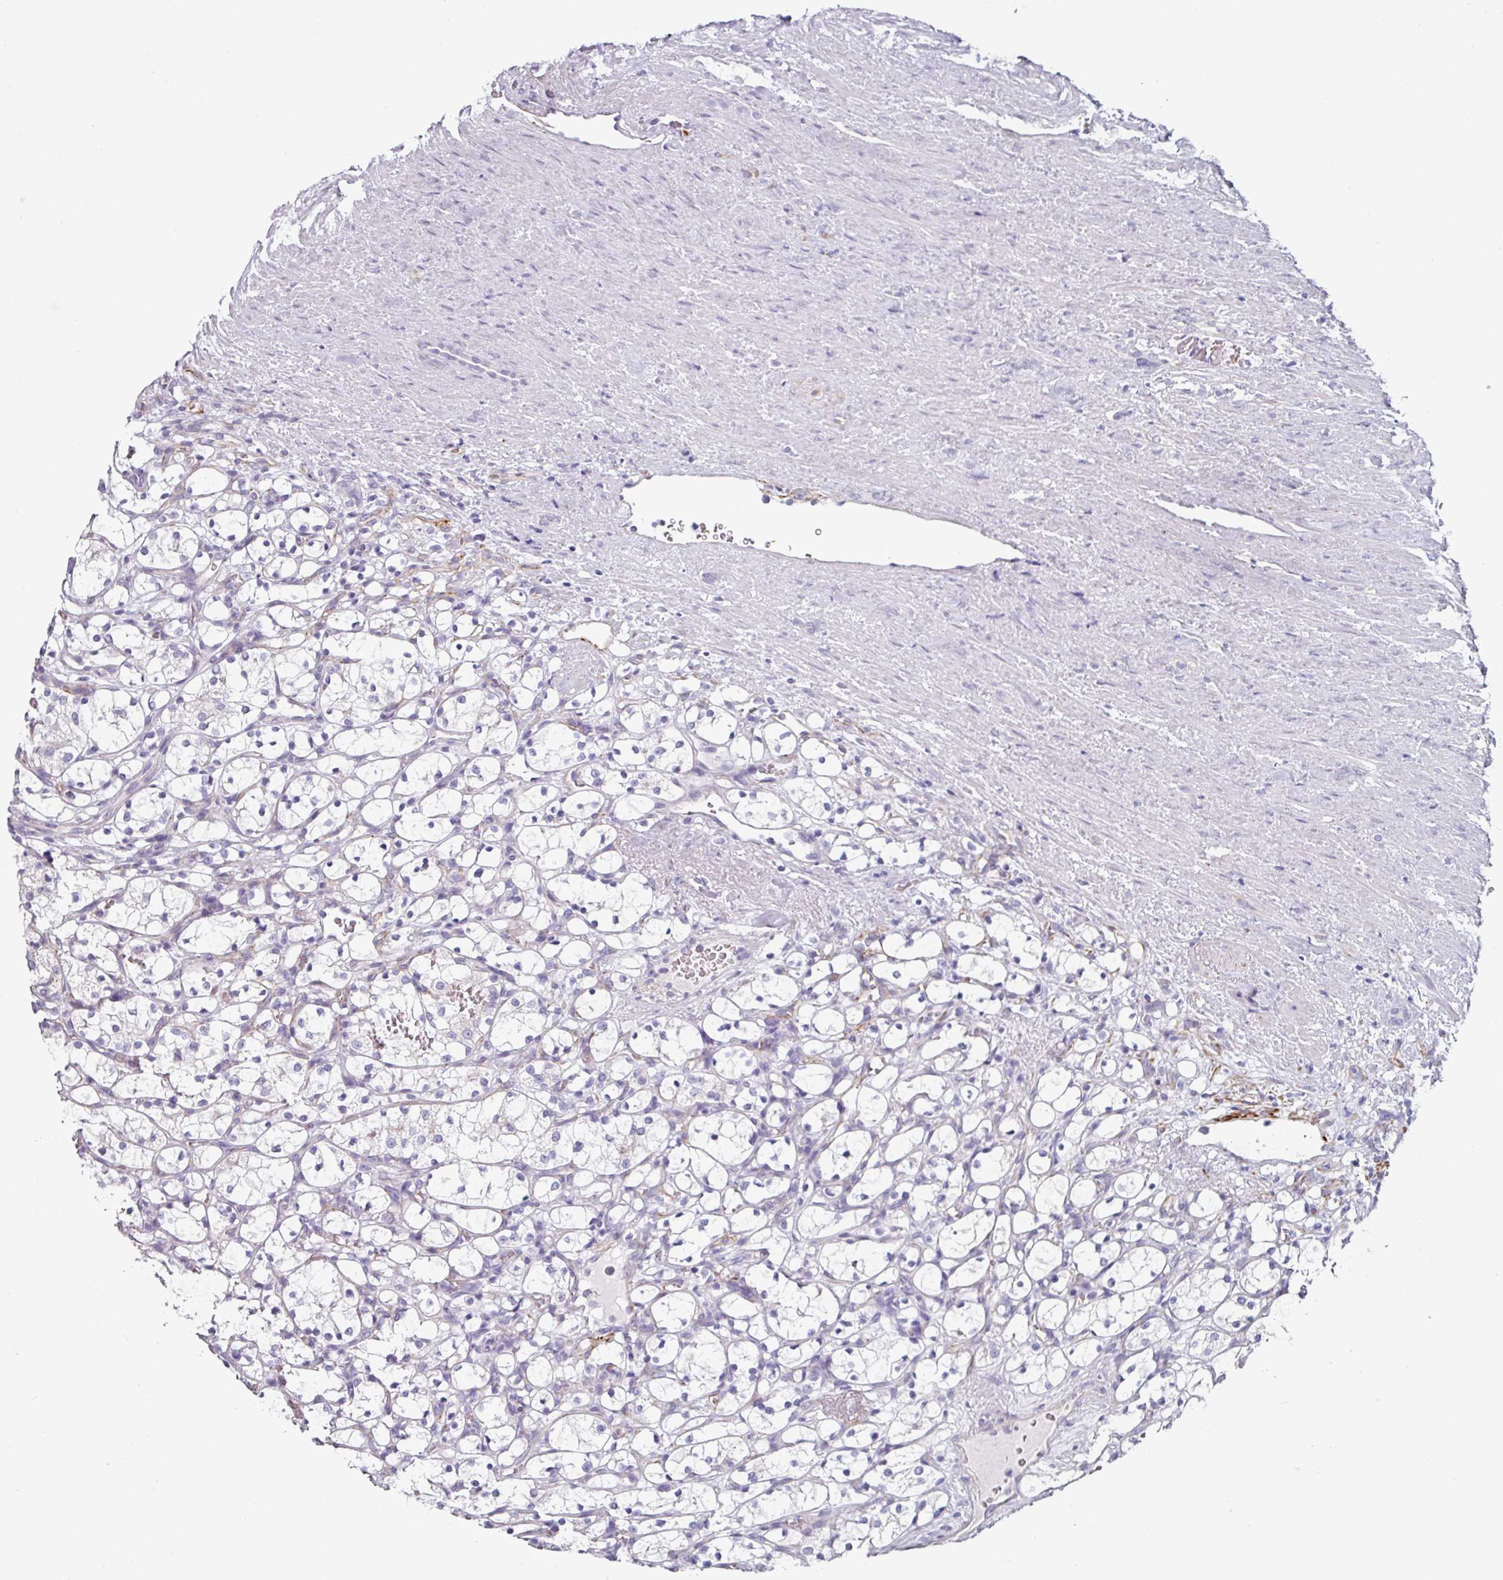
{"staining": {"intensity": "negative", "quantity": "none", "location": "none"}, "tissue": "renal cancer", "cell_type": "Tumor cells", "image_type": "cancer", "snomed": [{"axis": "morphology", "description": "Adenocarcinoma, NOS"}, {"axis": "topography", "description": "Kidney"}], "caption": "Immunohistochemical staining of renal adenocarcinoma demonstrates no significant expression in tumor cells.", "gene": "SLC17A7", "patient": {"sex": "female", "age": 69}}